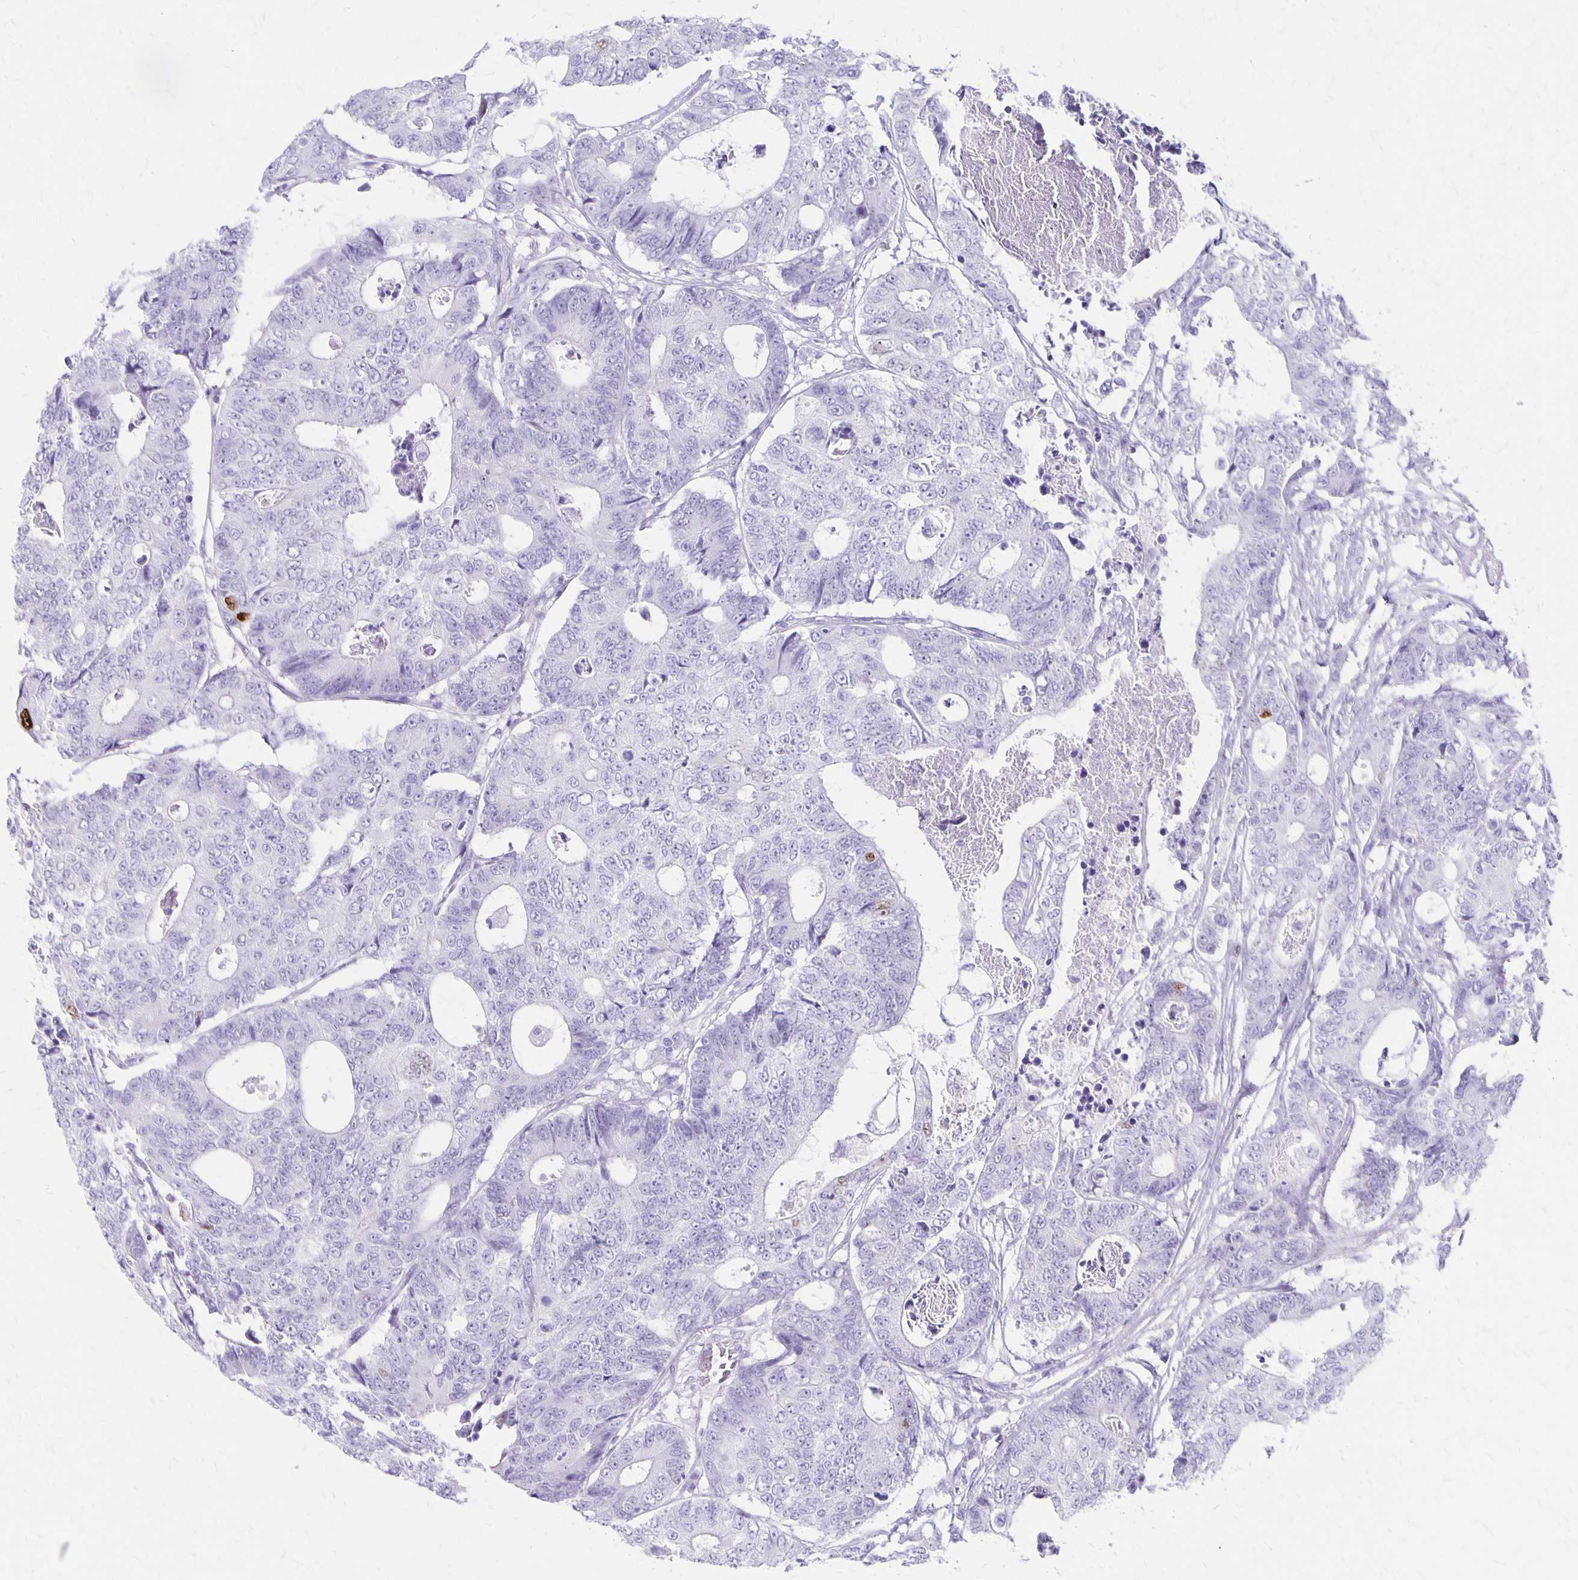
{"staining": {"intensity": "negative", "quantity": "none", "location": "none"}, "tissue": "colorectal cancer", "cell_type": "Tumor cells", "image_type": "cancer", "snomed": [{"axis": "morphology", "description": "Adenocarcinoma, NOS"}, {"axis": "topography", "description": "Colon"}], "caption": "The image shows no significant expression in tumor cells of adenocarcinoma (colorectal). (Brightfield microscopy of DAB IHC at high magnification).", "gene": "MAGEC2", "patient": {"sex": "female", "age": 48}}